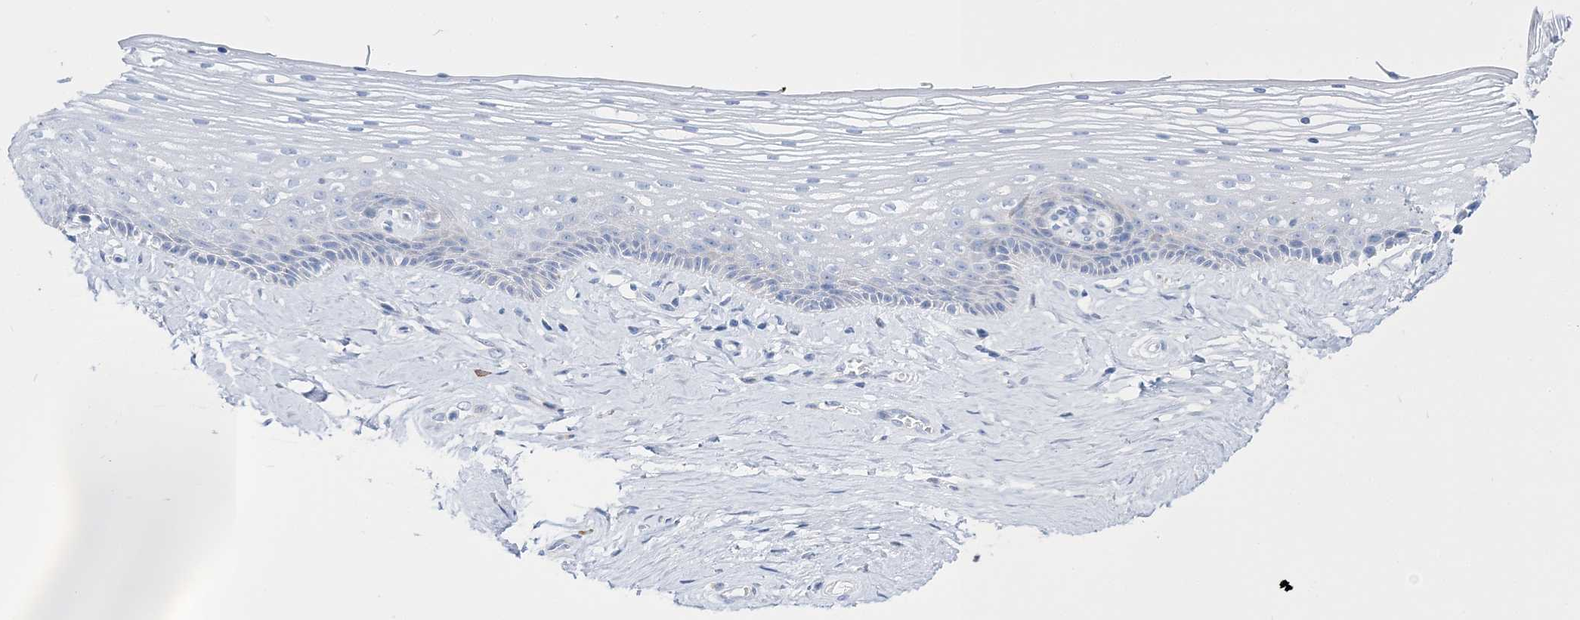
{"staining": {"intensity": "negative", "quantity": "none", "location": "none"}, "tissue": "vagina", "cell_type": "Squamous epithelial cells", "image_type": "normal", "snomed": [{"axis": "morphology", "description": "Normal tissue, NOS"}, {"axis": "topography", "description": "Vagina"}], "caption": "Histopathology image shows no protein expression in squamous epithelial cells of unremarkable vagina. The staining was performed using DAB (3,3'-diaminobenzidine) to visualize the protein expression in brown, while the nuclei were stained in blue with hematoxylin (Magnification: 20x).", "gene": "TSPYL6", "patient": {"sex": "female", "age": 46}}